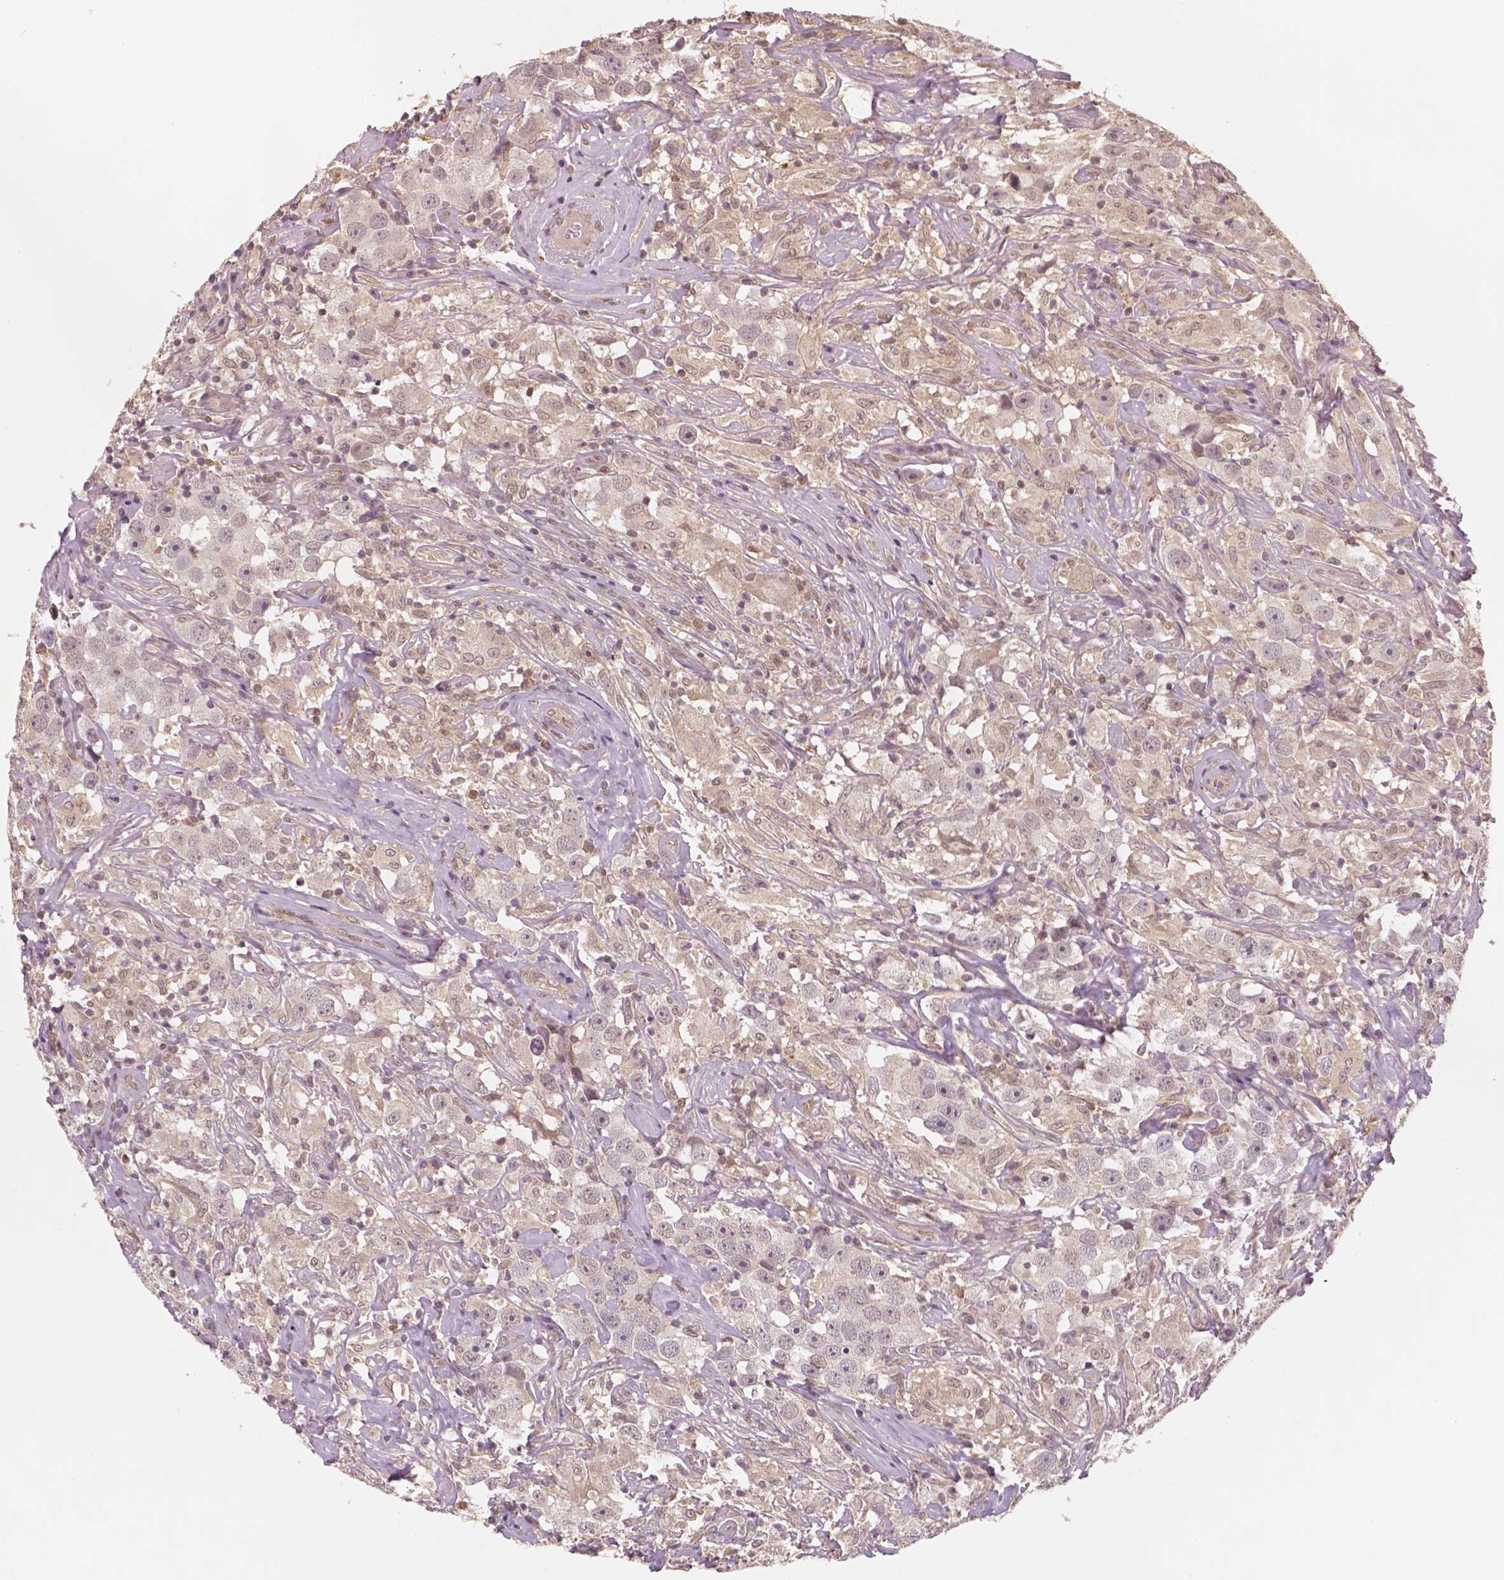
{"staining": {"intensity": "weak", "quantity": "25%-75%", "location": "cytoplasmic/membranous,nuclear"}, "tissue": "testis cancer", "cell_type": "Tumor cells", "image_type": "cancer", "snomed": [{"axis": "morphology", "description": "Seminoma, NOS"}, {"axis": "topography", "description": "Testis"}], "caption": "High-power microscopy captured an IHC micrograph of testis cancer (seminoma), revealing weak cytoplasmic/membranous and nuclear positivity in about 25%-75% of tumor cells. Immunohistochemistry (ihc) stains the protein in brown and the nuclei are stained blue.", "gene": "STAT3", "patient": {"sex": "male", "age": 49}}